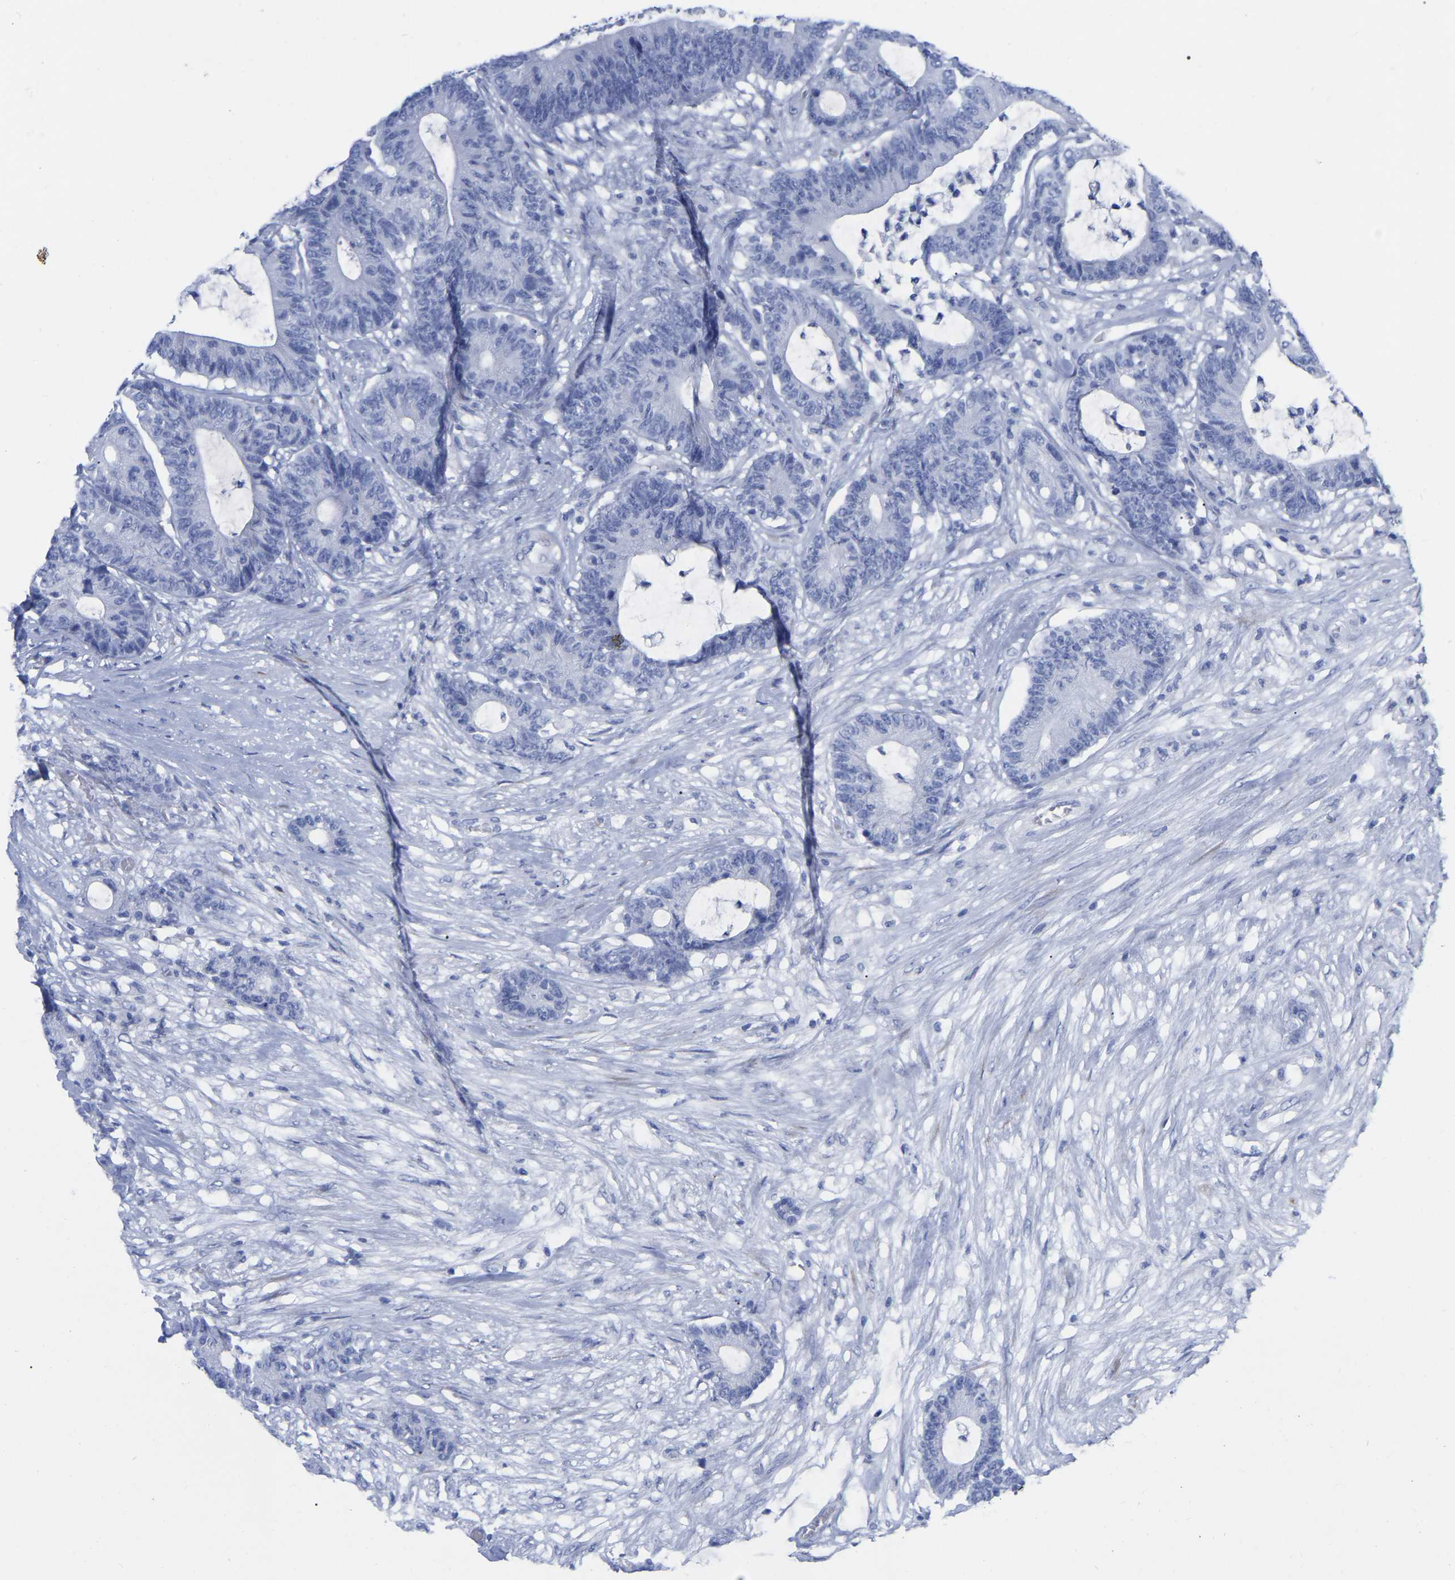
{"staining": {"intensity": "negative", "quantity": "none", "location": "none"}, "tissue": "colorectal cancer", "cell_type": "Tumor cells", "image_type": "cancer", "snomed": [{"axis": "morphology", "description": "Adenocarcinoma, NOS"}, {"axis": "topography", "description": "Colon"}], "caption": "Protein analysis of colorectal adenocarcinoma reveals no significant positivity in tumor cells.", "gene": "HAPLN1", "patient": {"sex": "female", "age": 84}}